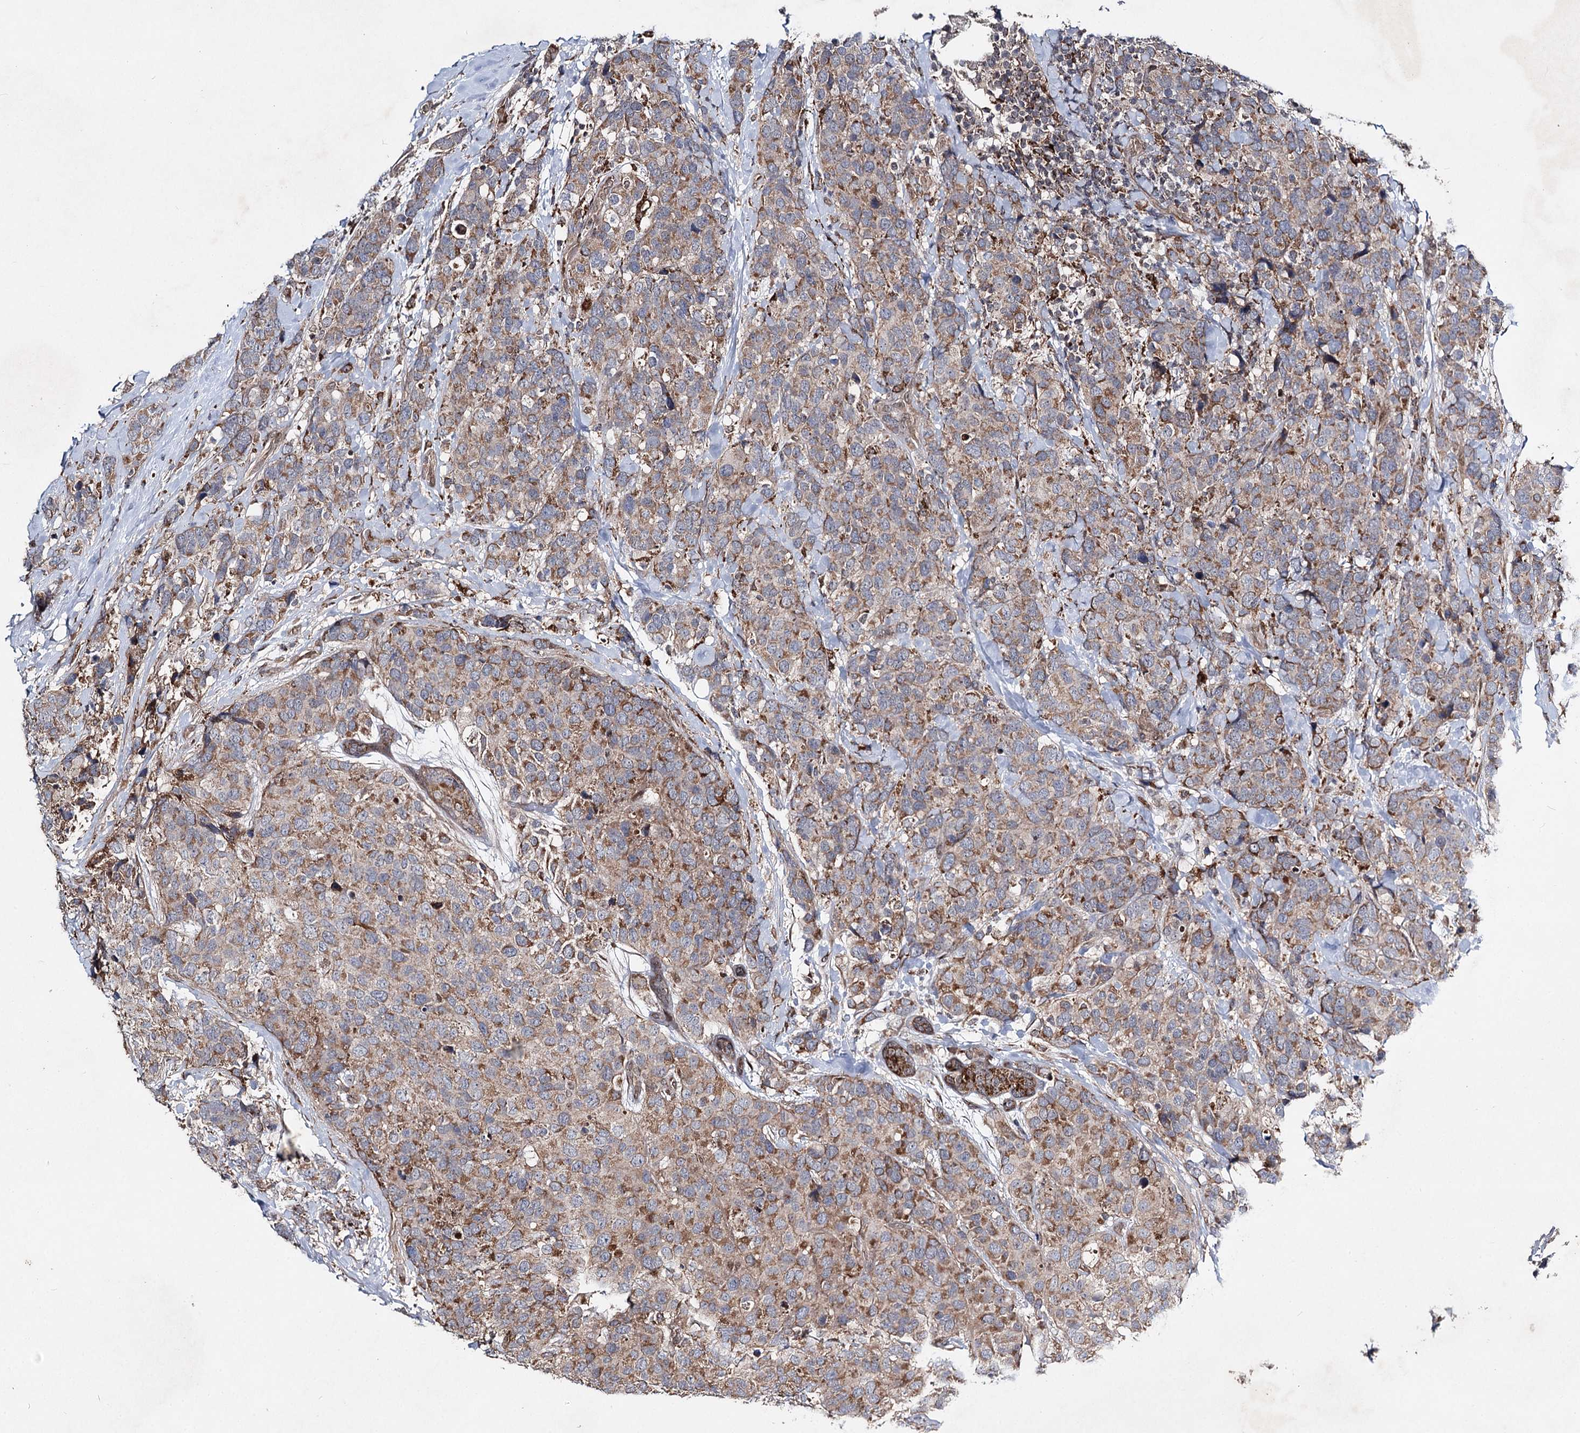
{"staining": {"intensity": "moderate", "quantity": "25%-75%", "location": "cytoplasmic/membranous"}, "tissue": "breast cancer", "cell_type": "Tumor cells", "image_type": "cancer", "snomed": [{"axis": "morphology", "description": "Lobular carcinoma"}, {"axis": "topography", "description": "Breast"}], "caption": "This is a micrograph of immunohistochemistry (IHC) staining of breast cancer, which shows moderate staining in the cytoplasmic/membranous of tumor cells.", "gene": "MSANTD2", "patient": {"sex": "female", "age": 59}}